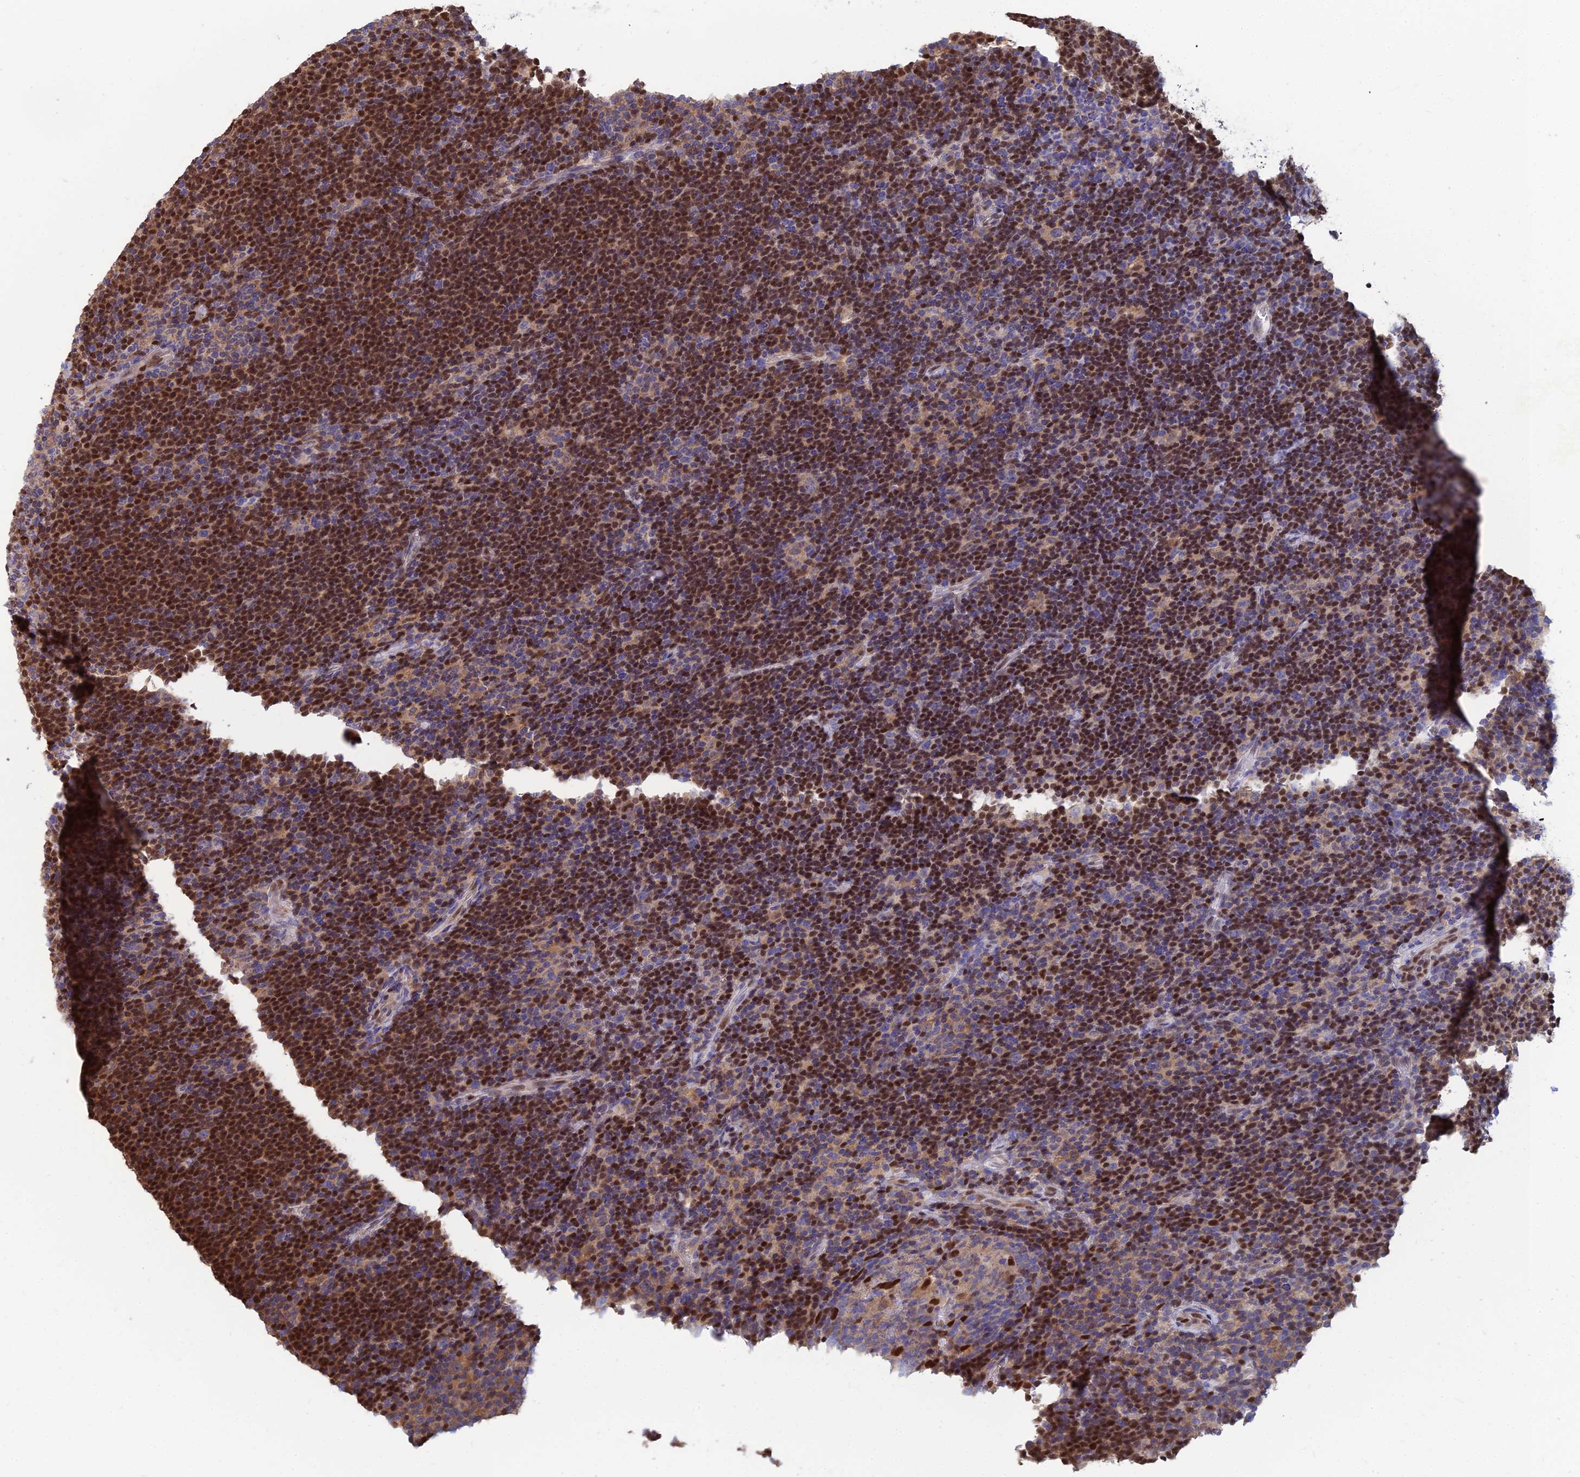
{"staining": {"intensity": "negative", "quantity": "none", "location": "none"}, "tissue": "lymphoma", "cell_type": "Tumor cells", "image_type": "cancer", "snomed": [{"axis": "morphology", "description": "Hodgkin's disease, NOS"}, {"axis": "topography", "description": "Lymph node"}], "caption": "IHC micrograph of neoplastic tissue: human lymphoma stained with DAB (3,3'-diaminobenzidine) displays no significant protein positivity in tumor cells.", "gene": "DNPEP", "patient": {"sex": "female", "age": 57}}